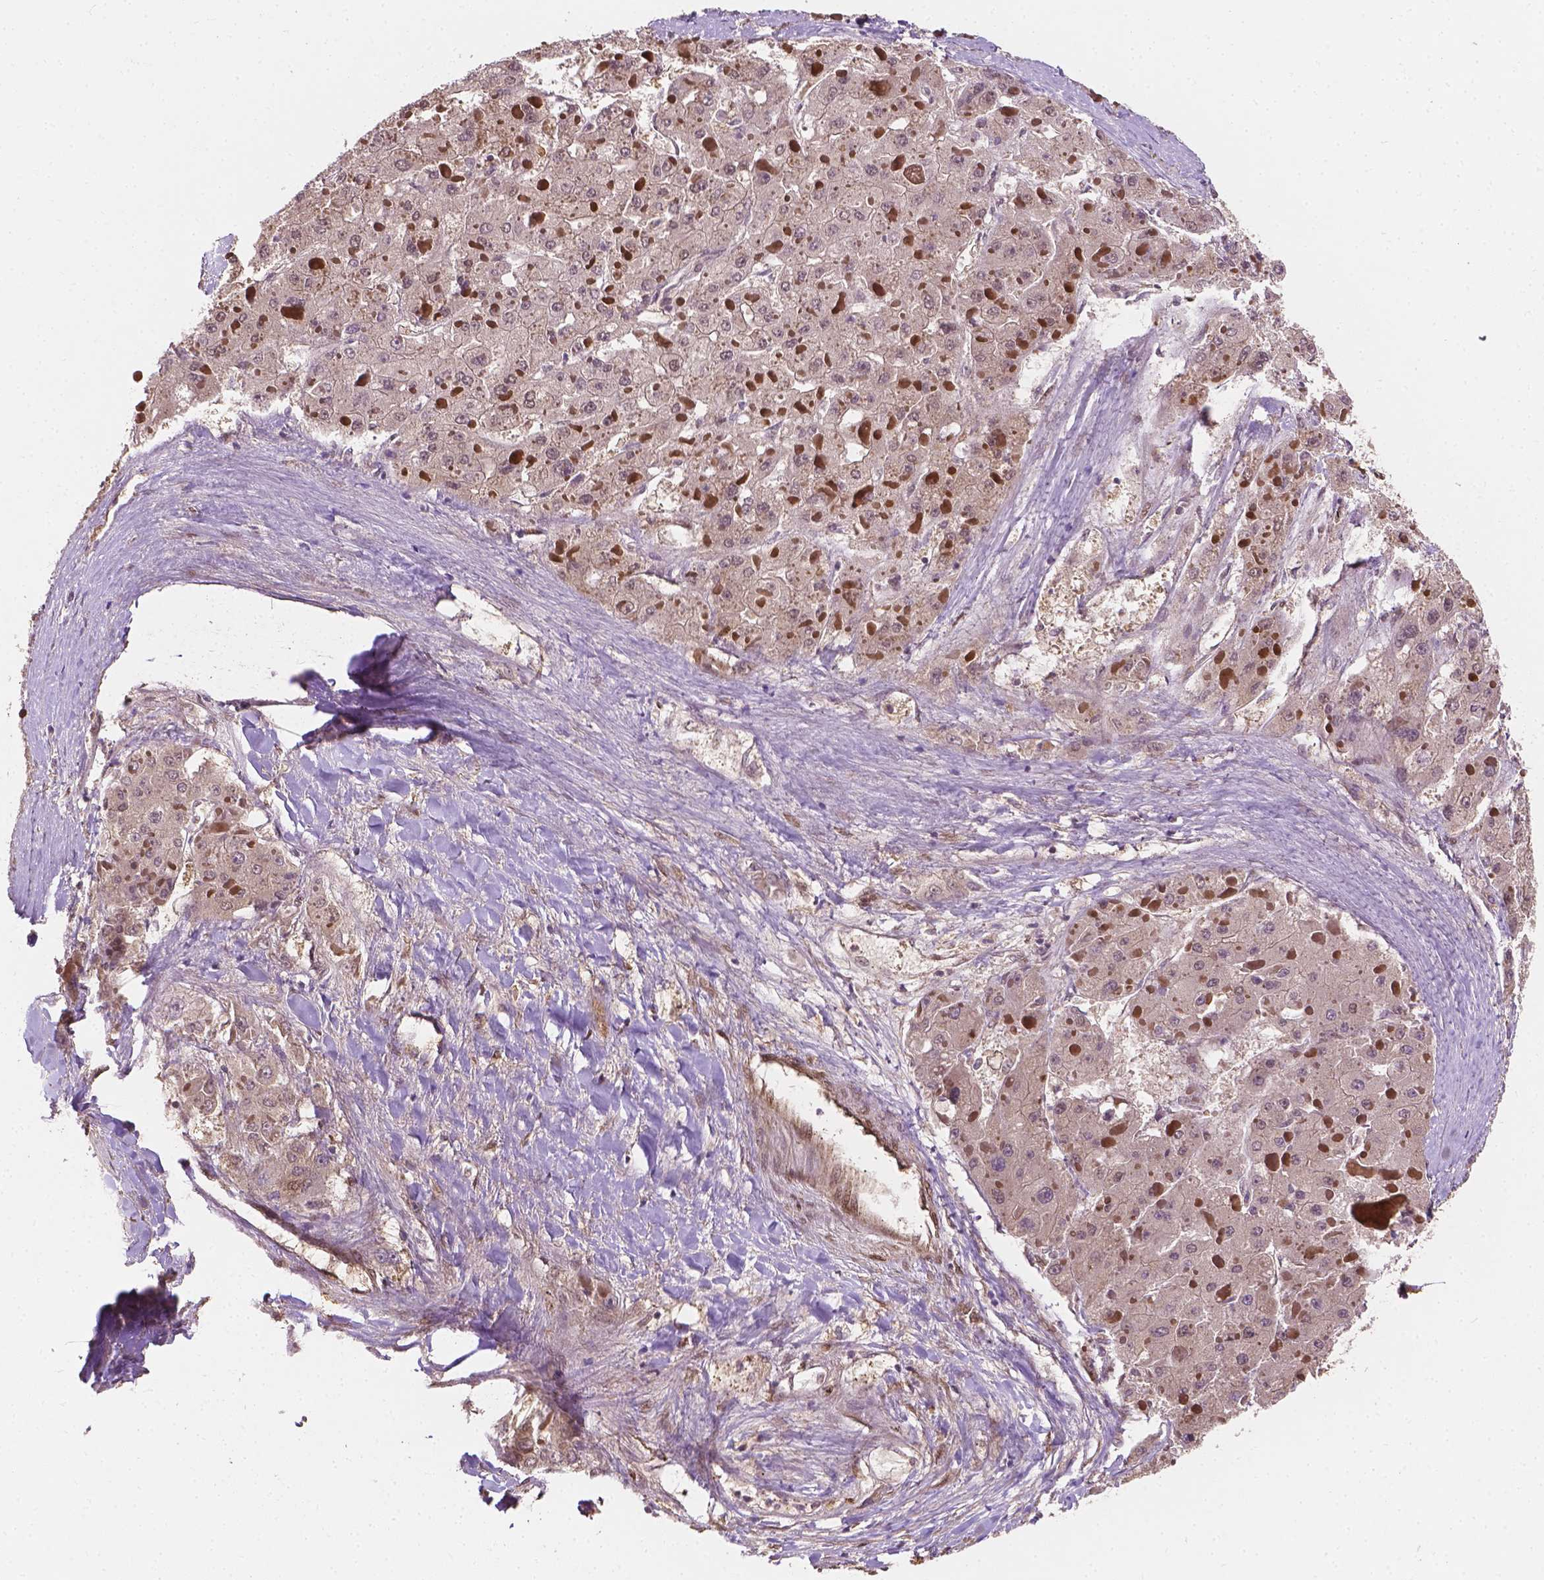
{"staining": {"intensity": "negative", "quantity": "none", "location": "none"}, "tissue": "liver cancer", "cell_type": "Tumor cells", "image_type": "cancer", "snomed": [{"axis": "morphology", "description": "Carcinoma, Hepatocellular, NOS"}, {"axis": "topography", "description": "Liver"}], "caption": "Immunohistochemical staining of human liver cancer (hepatocellular carcinoma) displays no significant expression in tumor cells.", "gene": "YAP1", "patient": {"sex": "female", "age": 73}}